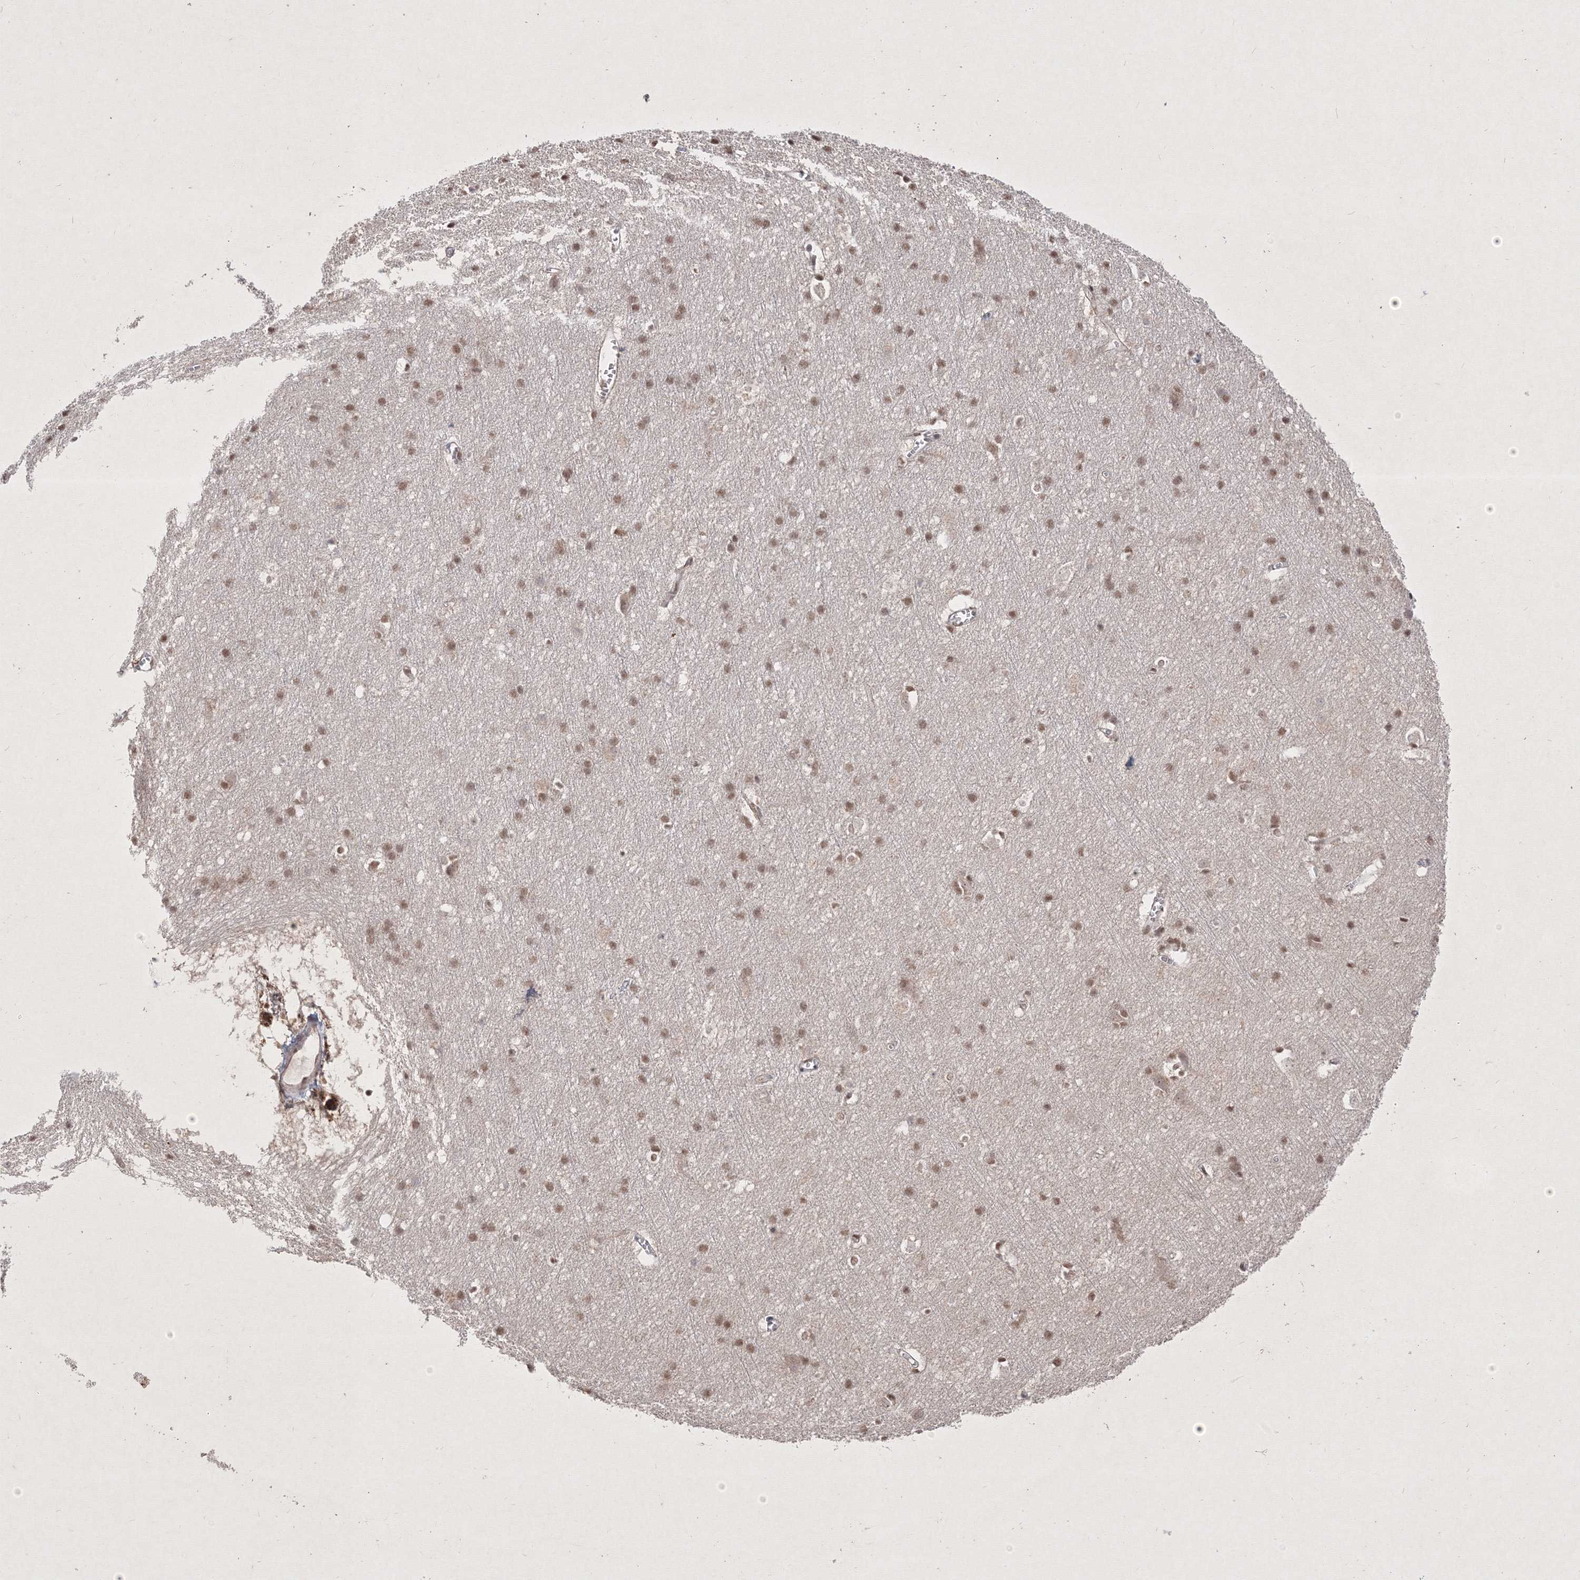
{"staining": {"intensity": "negative", "quantity": "none", "location": "none"}, "tissue": "cerebral cortex", "cell_type": "Endothelial cells", "image_type": "normal", "snomed": [{"axis": "morphology", "description": "Normal tissue, NOS"}, {"axis": "topography", "description": "Cerebral cortex"}], "caption": "Human cerebral cortex stained for a protein using IHC shows no positivity in endothelial cells.", "gene": "TAB1", "patient": {"sex": "male", "age": 54}}